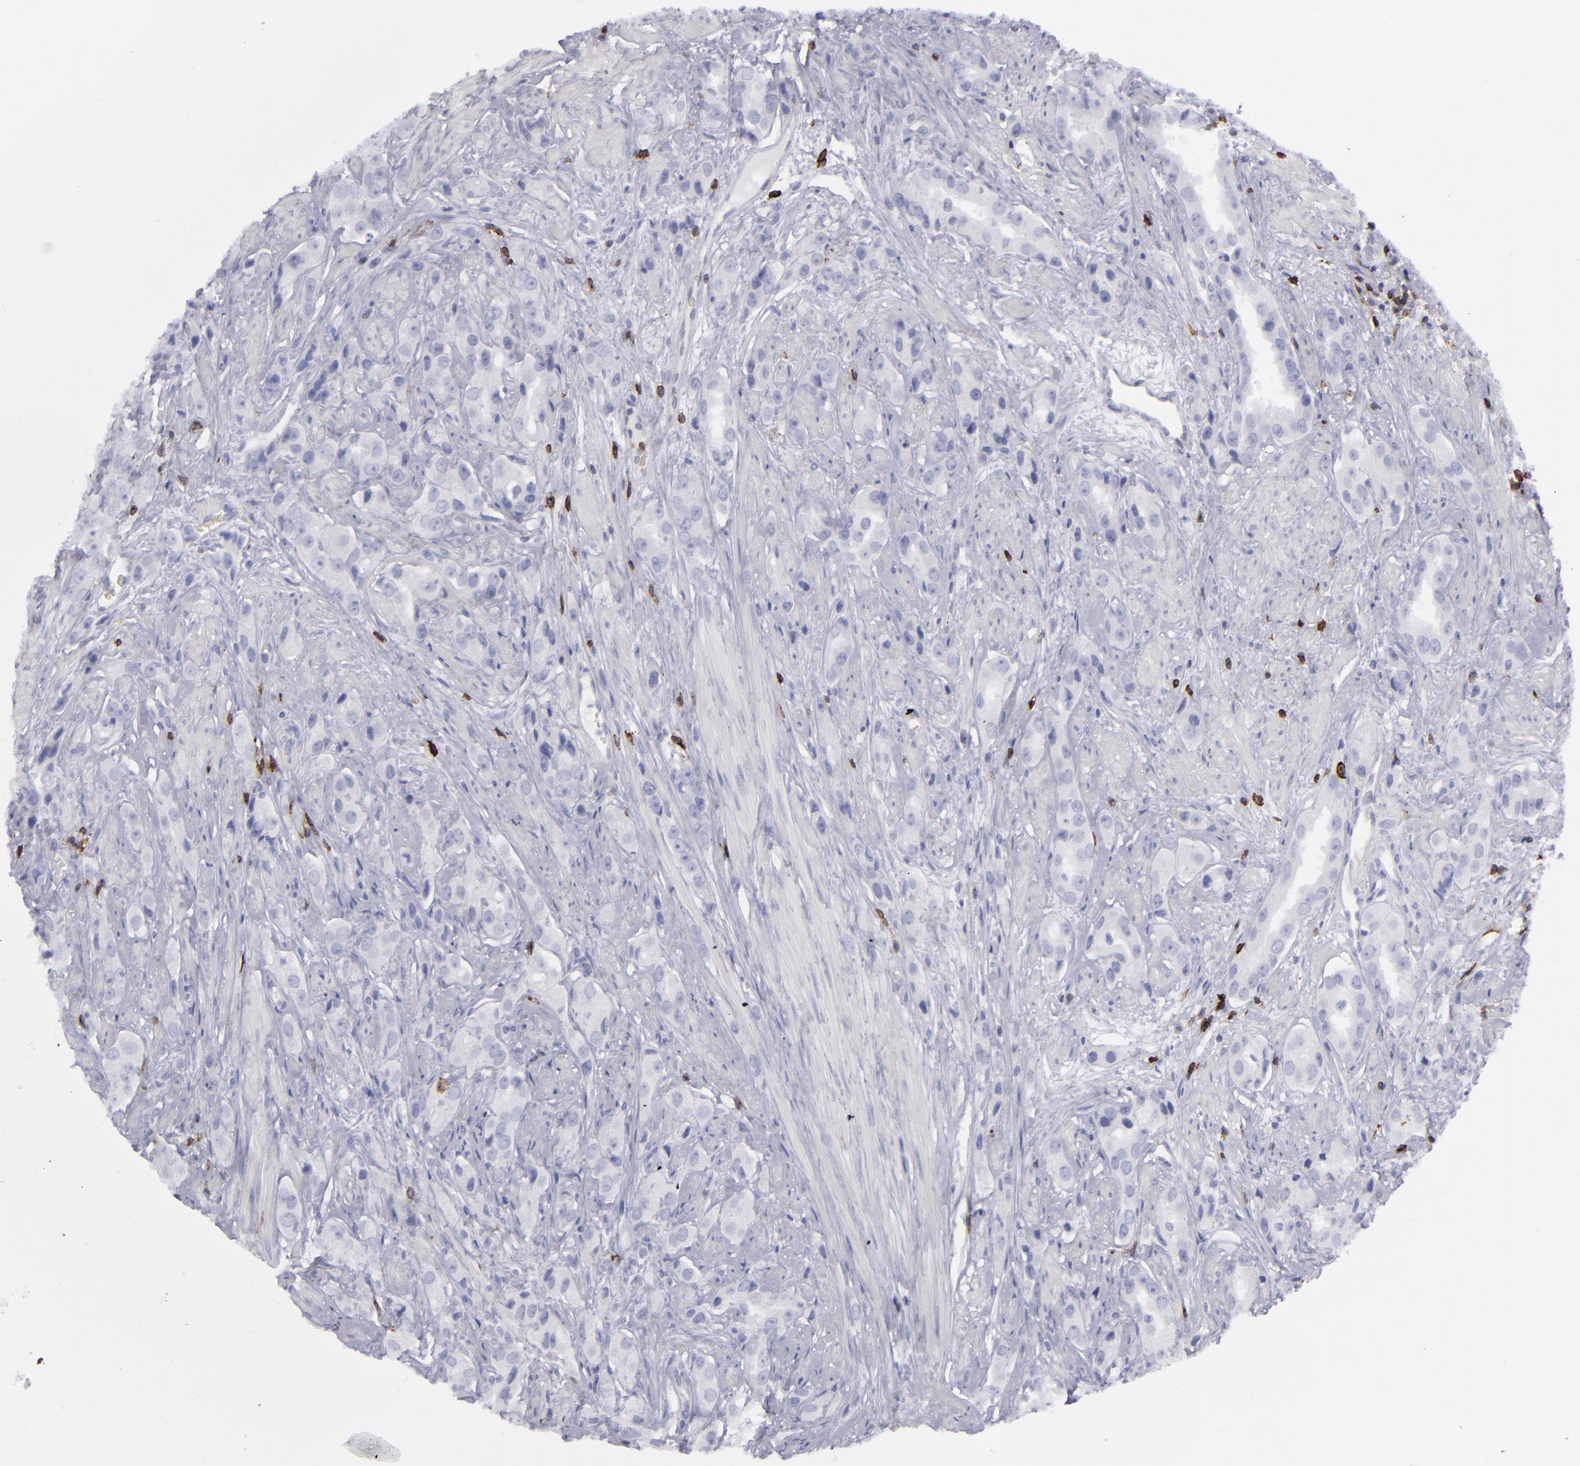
{"staining": {"intensity": "negative", "quantity": "none", "location": "none"}, "tissue": "prostate cancer", "cell_type": "Tumor cells", "image_type": "cancer", "snomed": [{"axis": "morphology", "description": "Adenocarcinoma, Medium grade"}, {"axis": "topography", "description": "Prostate"}], "caption": "Immunohistochemical staining of prostate cancer (medium-grade adenocarcinoma) displays no significant expression in tumor cells.", "gene": "CD27", "patient": {"sex": "male", "age": 53}}